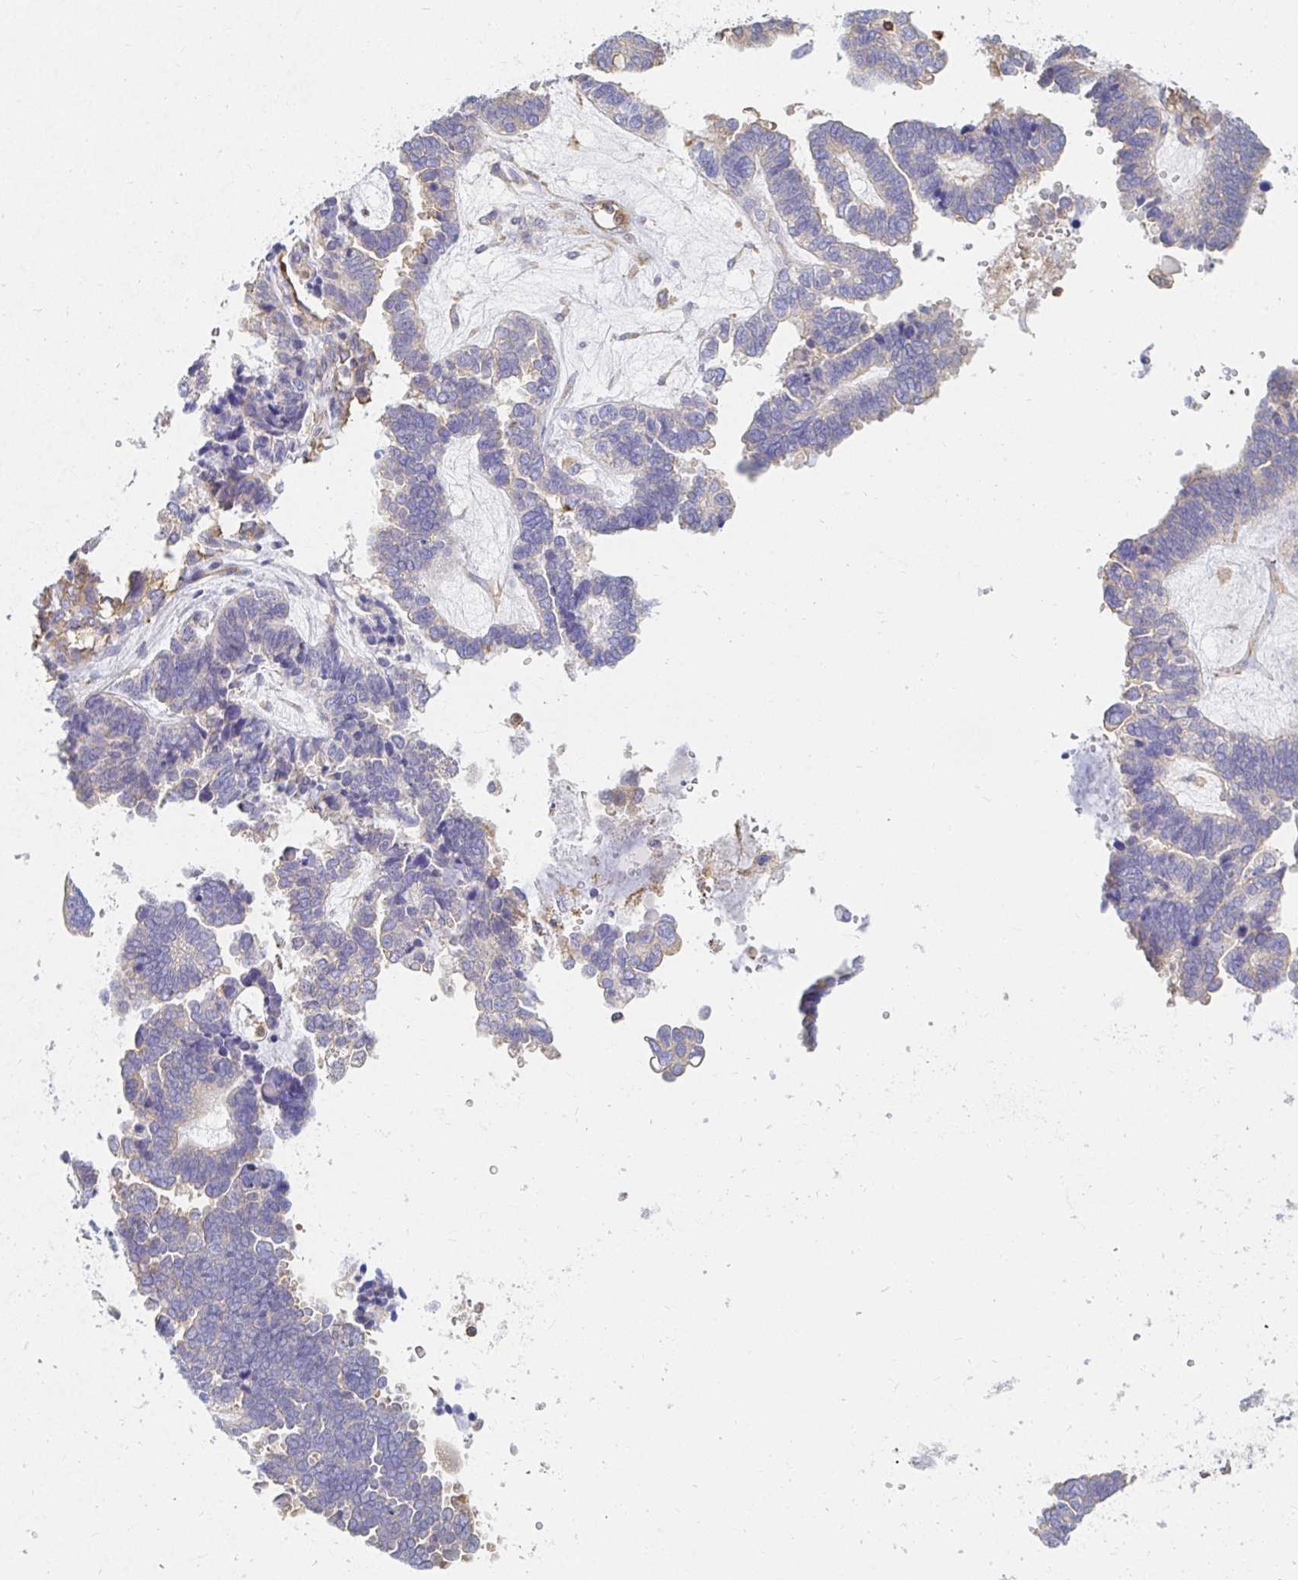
{"staining": {"intensity": "negative", "quantity": "none", "location": "none"}, "tissue": "ovarian cancer", "cell_type": "Tumor cells", "image_type": "cancer", "snomed": [{"axis": "morphology", "description": "Cystadenocarcinoma, serous, NOS"}, {"axis": "topography", "description": "Ovary"}], "caption": "Histopathology image shows no significant protein positivity in tumor cells of ovarian serous cystadenocarcinoma. (Brightfield microscopy of DAB (3,3'-diaminobenzidine) IHC at high magnification).", "gene": "TSPAN19", "patient": {"sex": "female", "age": 51}}